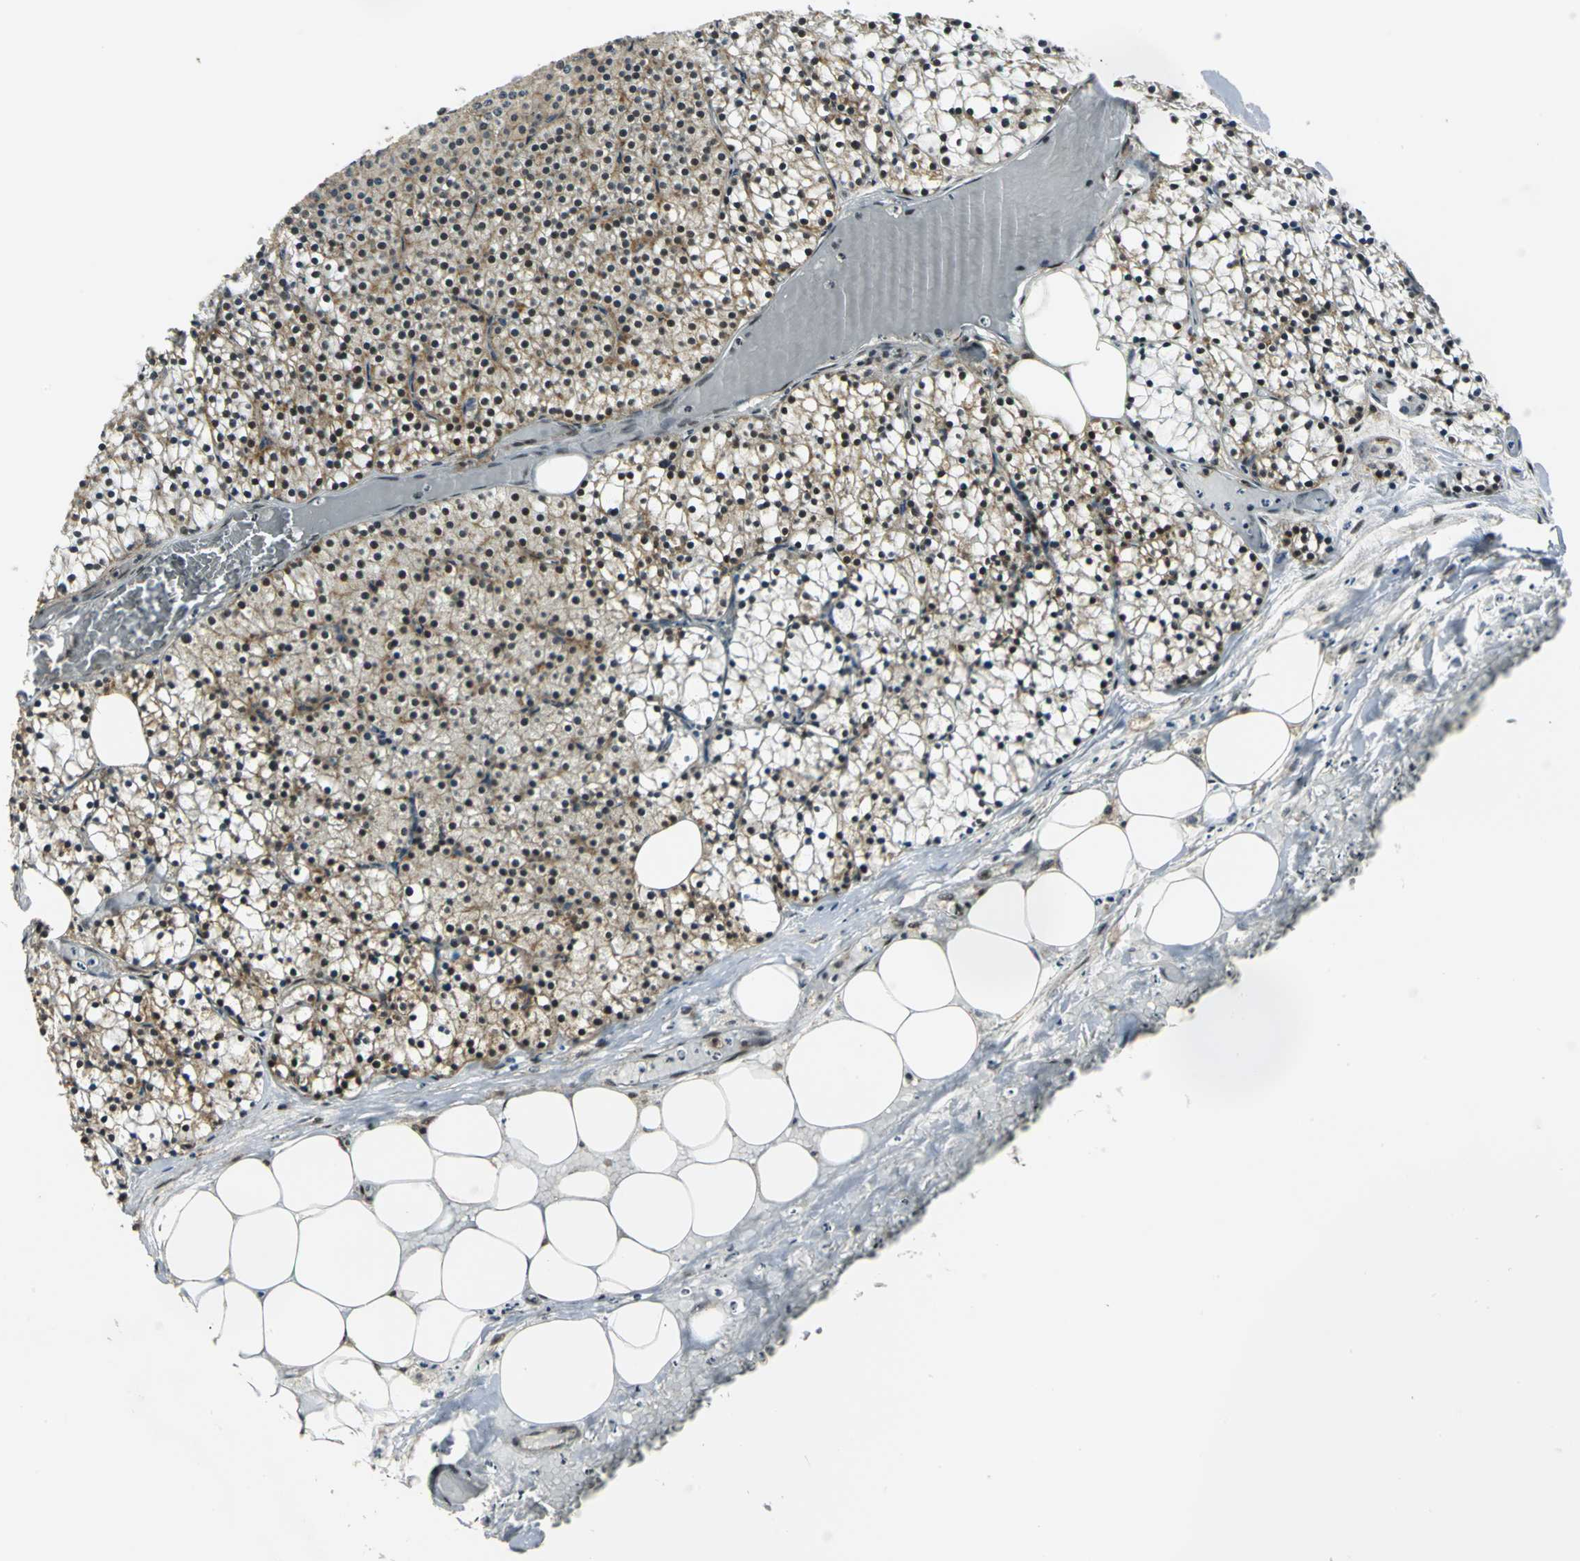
{"staining": {"intensity": "weak", "quantity": "25%-75%", "location": "cytoplasmic/membranous,nuclear"}, "tissue": "parathyroid gland", "cell_type": "Glandular cells", "image_type": "normal", "snomed": [{"axis": "morphology", "description": "Normal tissue, NOS"}, {"axis": "topography", "description": "Parathyroid gland"}], "caption": "Immunohistochemistry (IHC) of normal human parathyroid gland demonstrates low levels of weak cytoplasmic/membranous,nuclear expression in approximately 25%-75% of glandular cells.", "gene": "DDX5", "patient": {"sex": "female", "age": 63}}